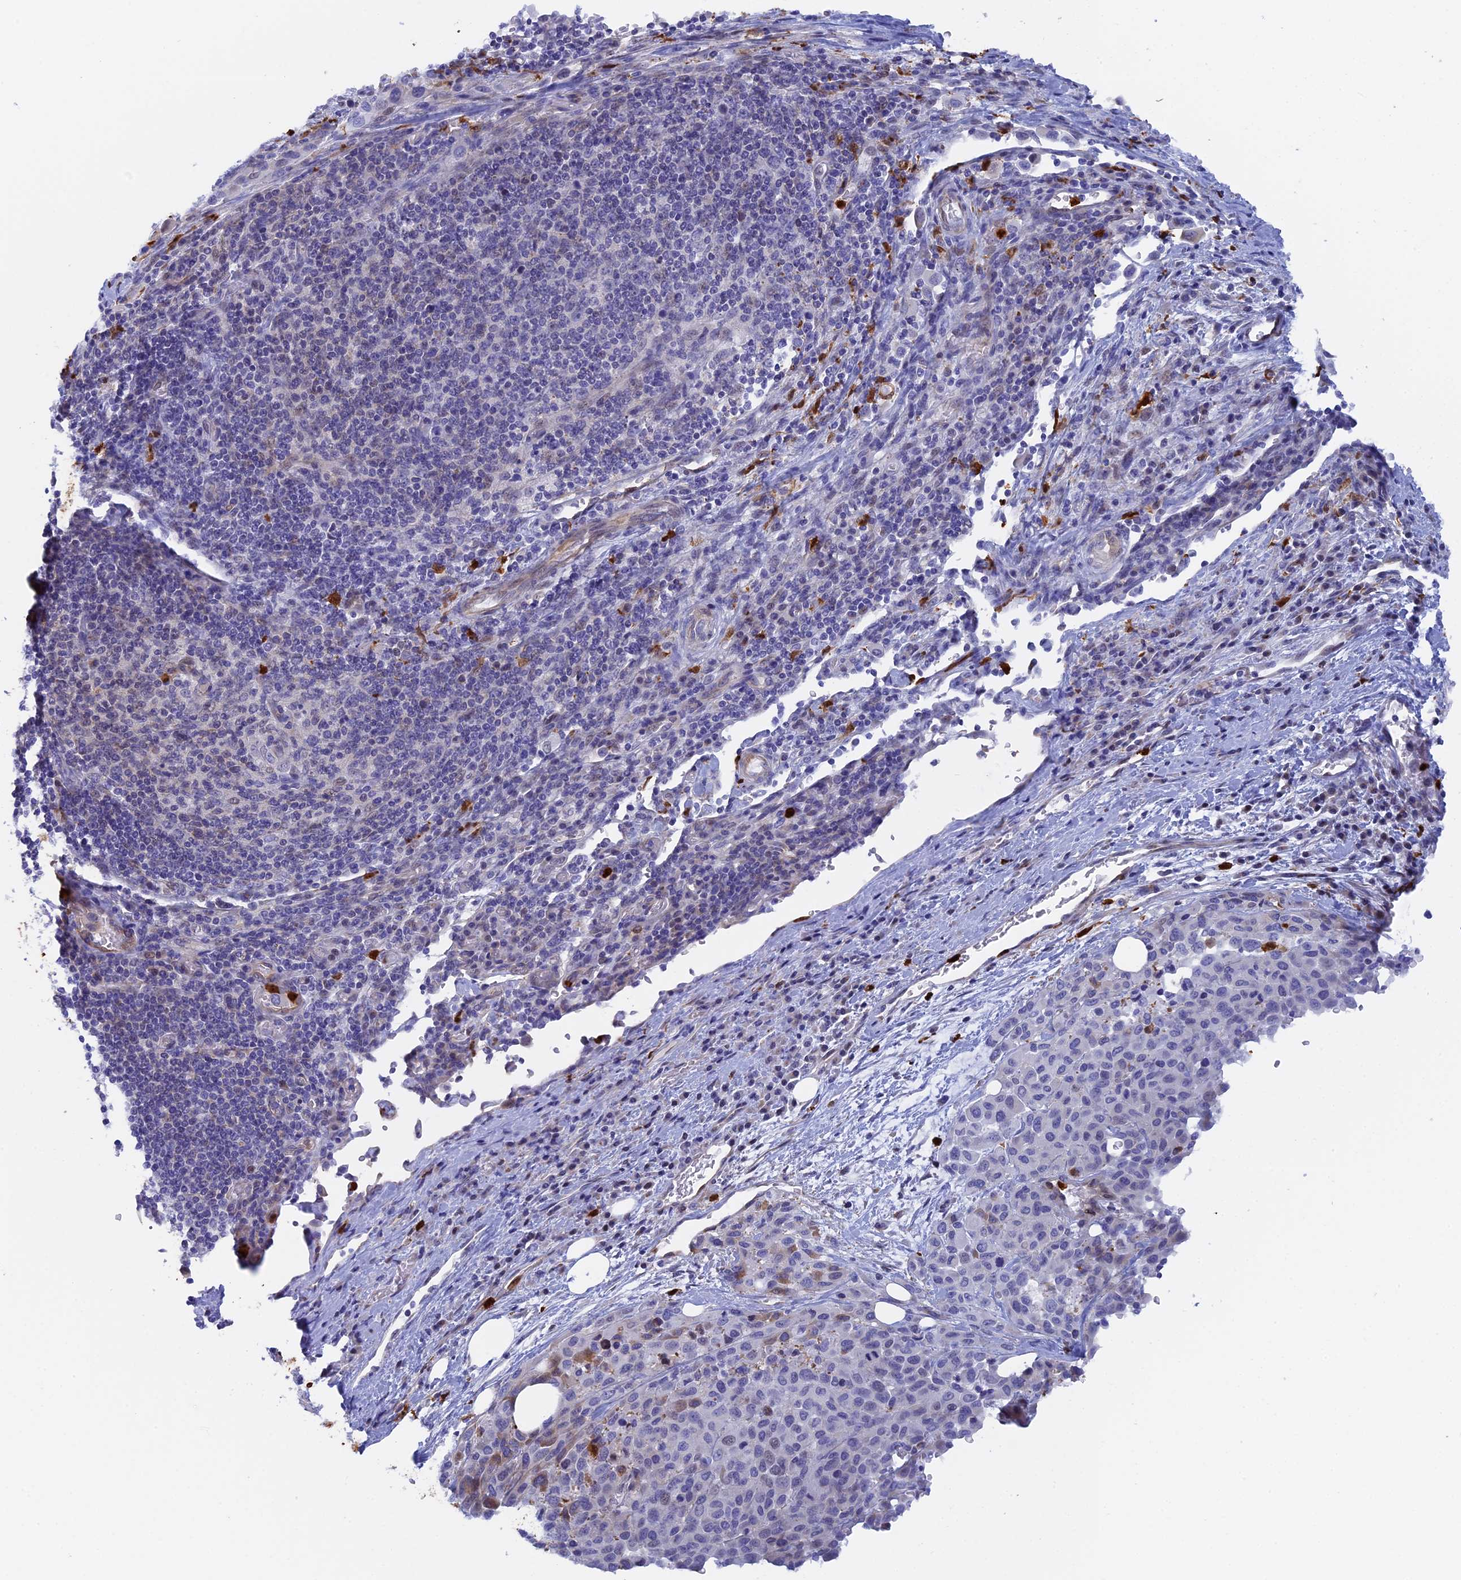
{"staining": {"intensity": "weak", "quantity": "<25%", "location": "nuclear"}, "tissue": "melanoma", "cell_type": "Tumor cells", "image_type": "cancer", "snomed": [{"axis": "morphology", "description": "Malignant melanoma, Metastatic site"}, {"axis": "topography", "description": "Skin"}], "caption": "Human malignant melanoma (metastatic site) stained for a protein using immunohistochemistry (IHC) displays no staining in tumor cells.", "gene": "SLC26A1", "patient": {"sex": "female", "age": 81}}